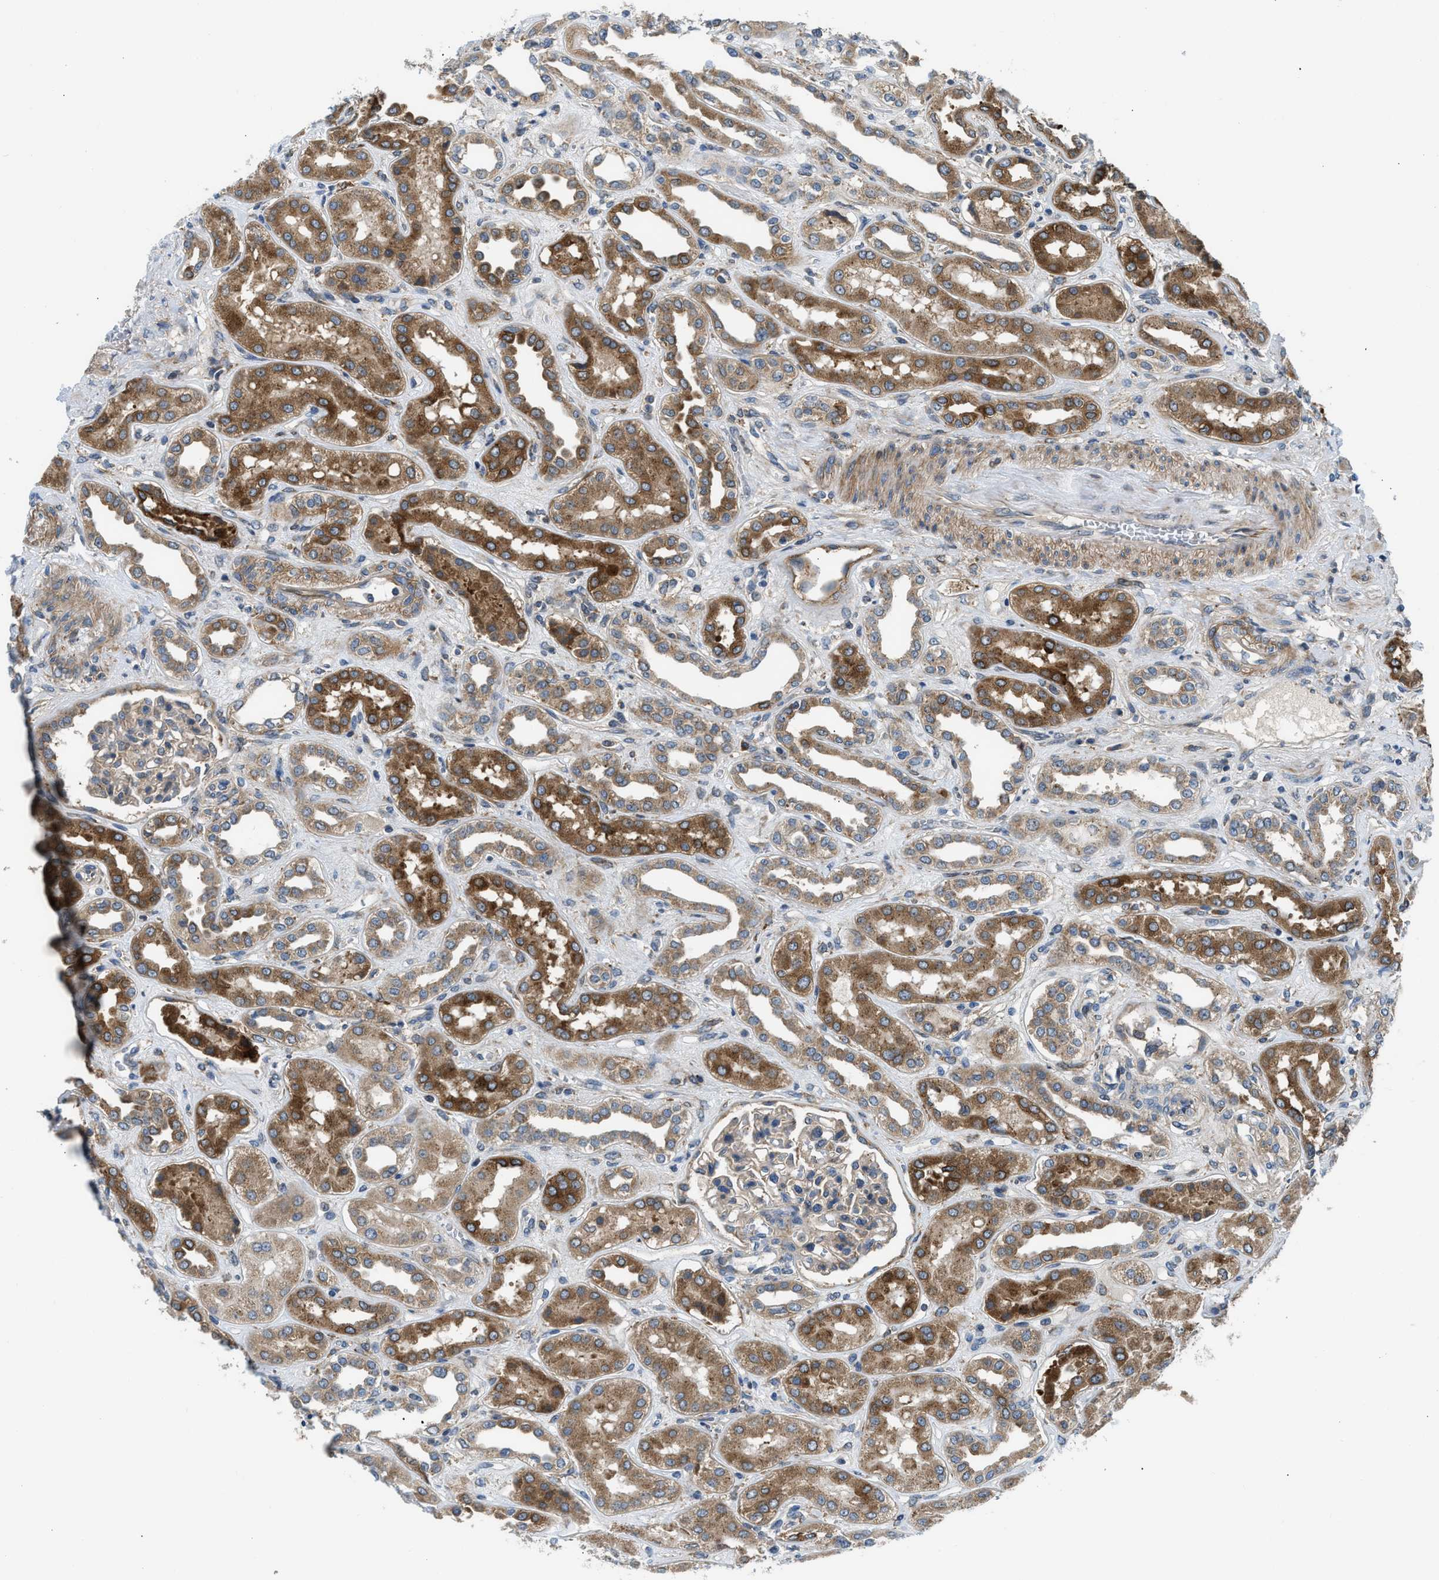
{"staining": {"intensity": "moderate", "quantity": "<25%", "location": "cytoplasmic/membranous"}, "tissue": "kidney", "cell_type": "Cells in glomeruli", "image_type": "normal", "snomed": [{"axis": "morphology", "description": "Normal tissue, NOS"}, {"axis": "topography", "description": "Kidney"}], "caption": "A high-resolution image shows immunohistochemistry (IHC) staining of normal kidney, which shows moderate cytoplasmic/membranous staining in approximately <25% of cells in glomeruli. (brown staining indicates protein expression, while blue staining denotes nuclei).", "gene": "LPIN2", "patient": {"sex": "male", "age": 59}}